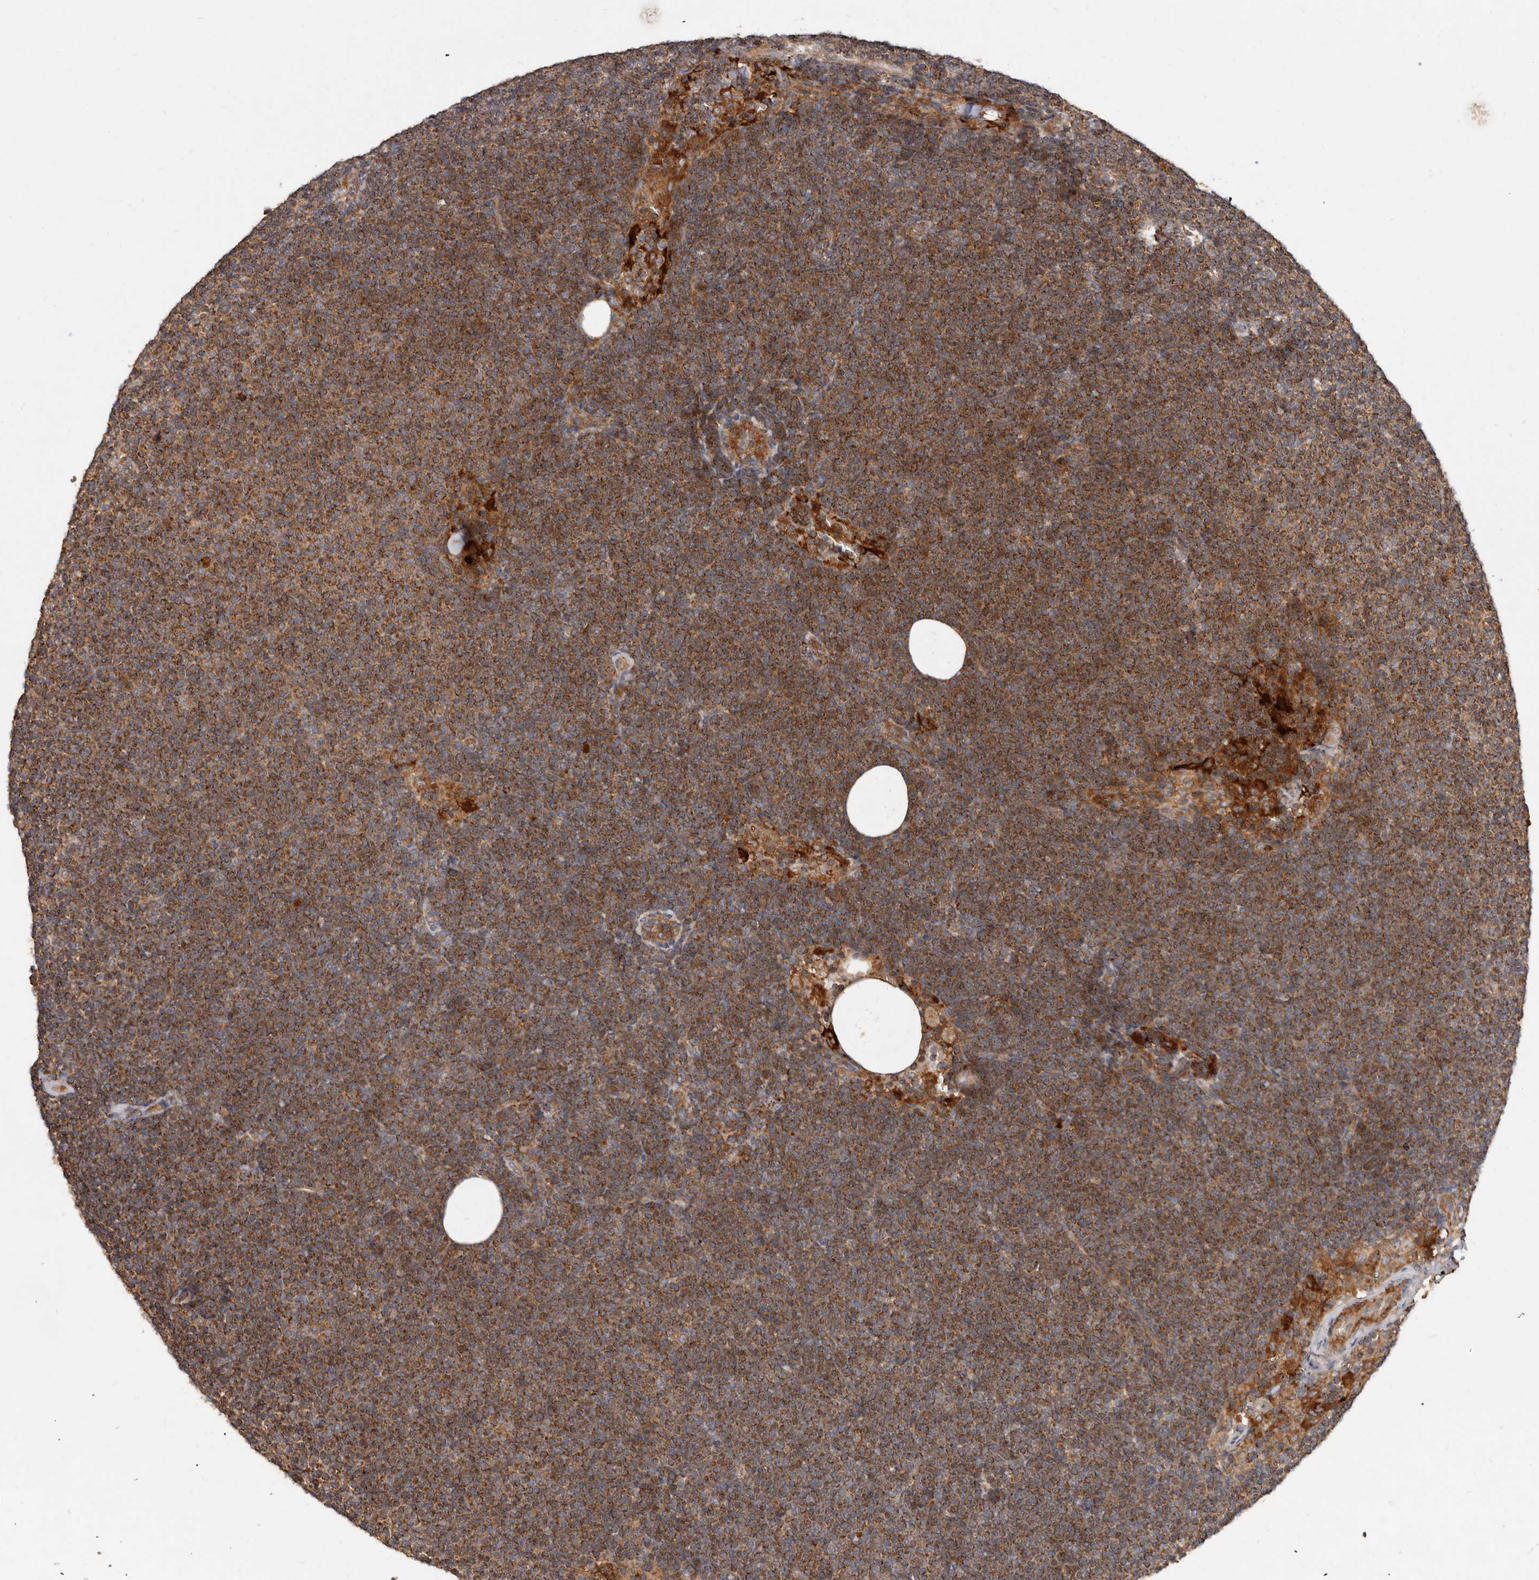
{"staining": {"intensity": "moderate", "quantity": ">75%", "location": "cytoplasmic/membranous"}, "tissue": "lymphoma", "cell_type": "Tumor cells", "image_type": "cancer", "snomed": [{"axis": "morphology", "description": "Malignant lymphoma, non-Hodgkin's type, Low grade"}, {"axis": "topography", "description": "Lymph node"}], "caption": "Immunohistochemical staining of human malignant lymphoma, non-Hodgkin's type (low-grade) displays medium levels of moderate cytoplasmic/membranous protein positivity in approximately >75% of tumor cells.", "gene": "GOT1L1", "patient": {"sex": "female", "age": 53}}